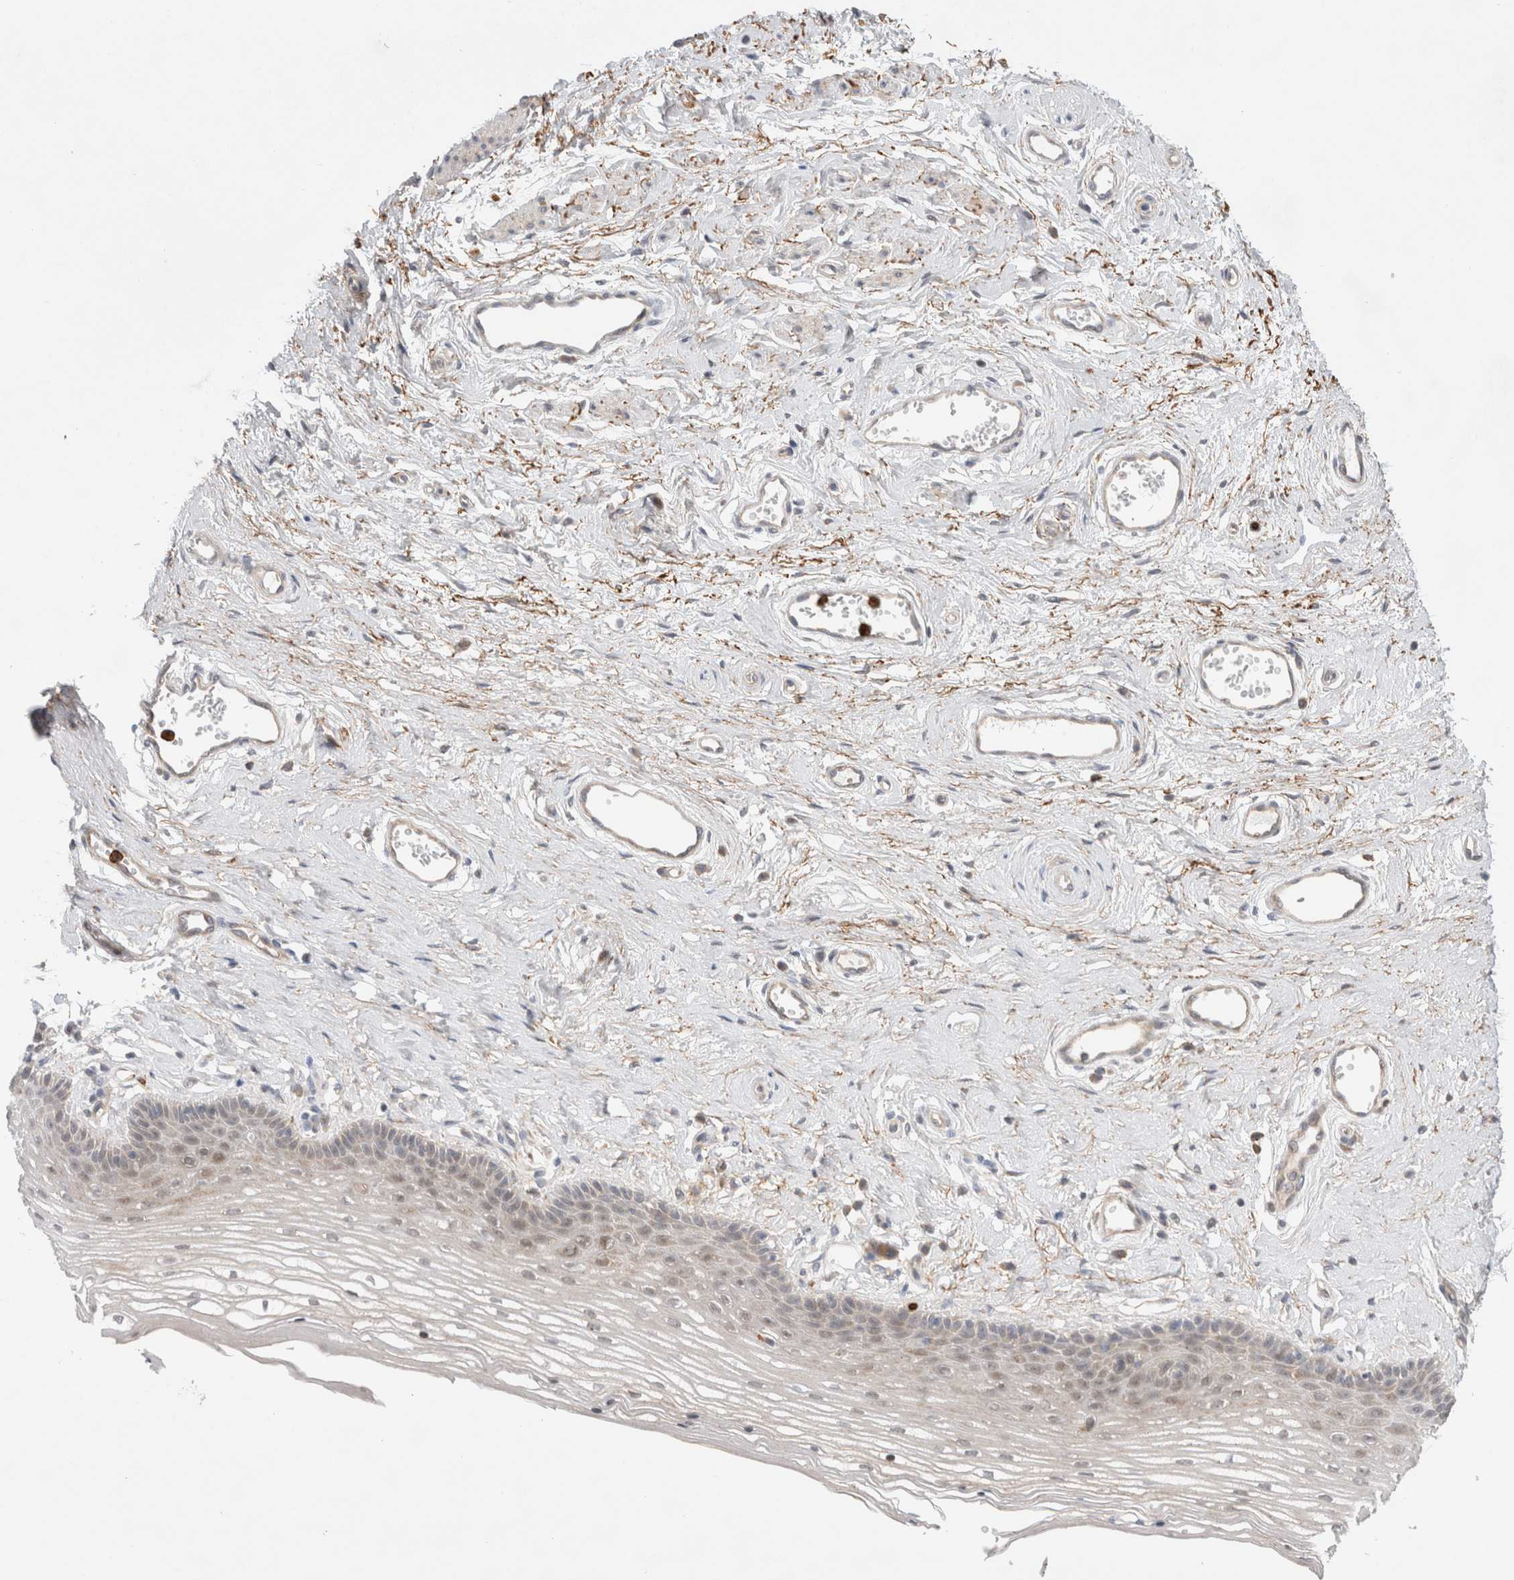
{"staining": {"intensity": "weak", "quantity": "<25%", "location": "cytoplasmic/membranous,nuclear"}, "tissue": "vagina", "cell_type": "Squamous epithelial cells", "image_type": "normal", "snomed": [{"axis": "morphology", "description": "Normal tissue, NOS"}, {"axis": "topography", "description": "Vagina"}], "caption": "Immunohistochemistry of benign vagina exhibits no staining in squamous epithelial cells.", "gene": "GSDMB", "patient": {"sex": "female", "age": 46}}